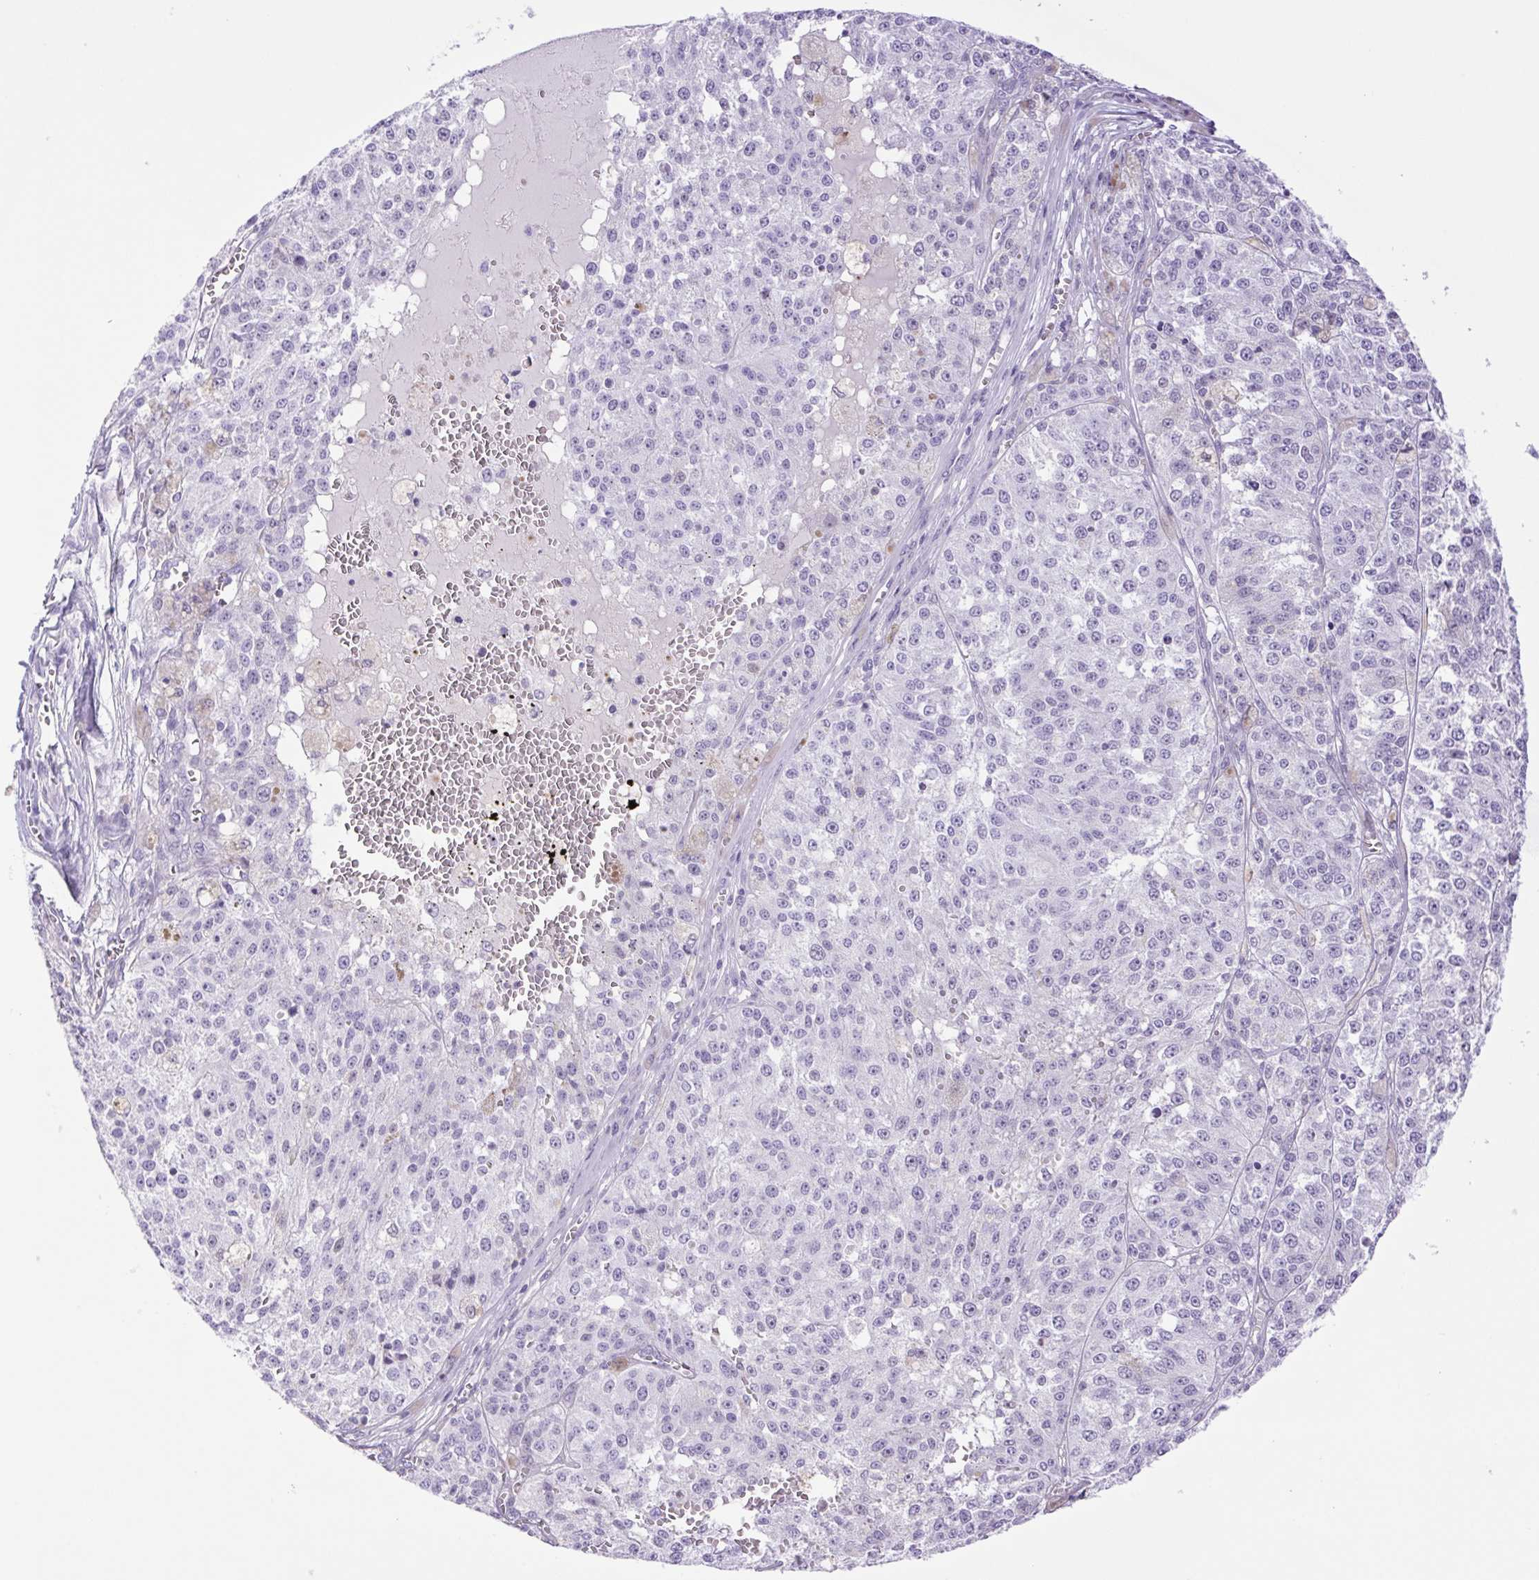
{"staining": {"intensity": "negative", "quantity": "none", "location": "none"}, "tissue": "melanoma", "cell_type": "Tumor cells", "image_type": "cancer", "snomed": [{"axis": "morphology", "description": "Malignant melanoma, Metastatic site"}, {"axis": "topography", "description": "Lymph node"}], "caption": "High power microscopy micrograph of an IHC image of malignant melanoma (metastatic site), revealing no significant positivity in tumor cells.", "gene": "CDSN", "patient": {"sex": "female", "age": 64}}